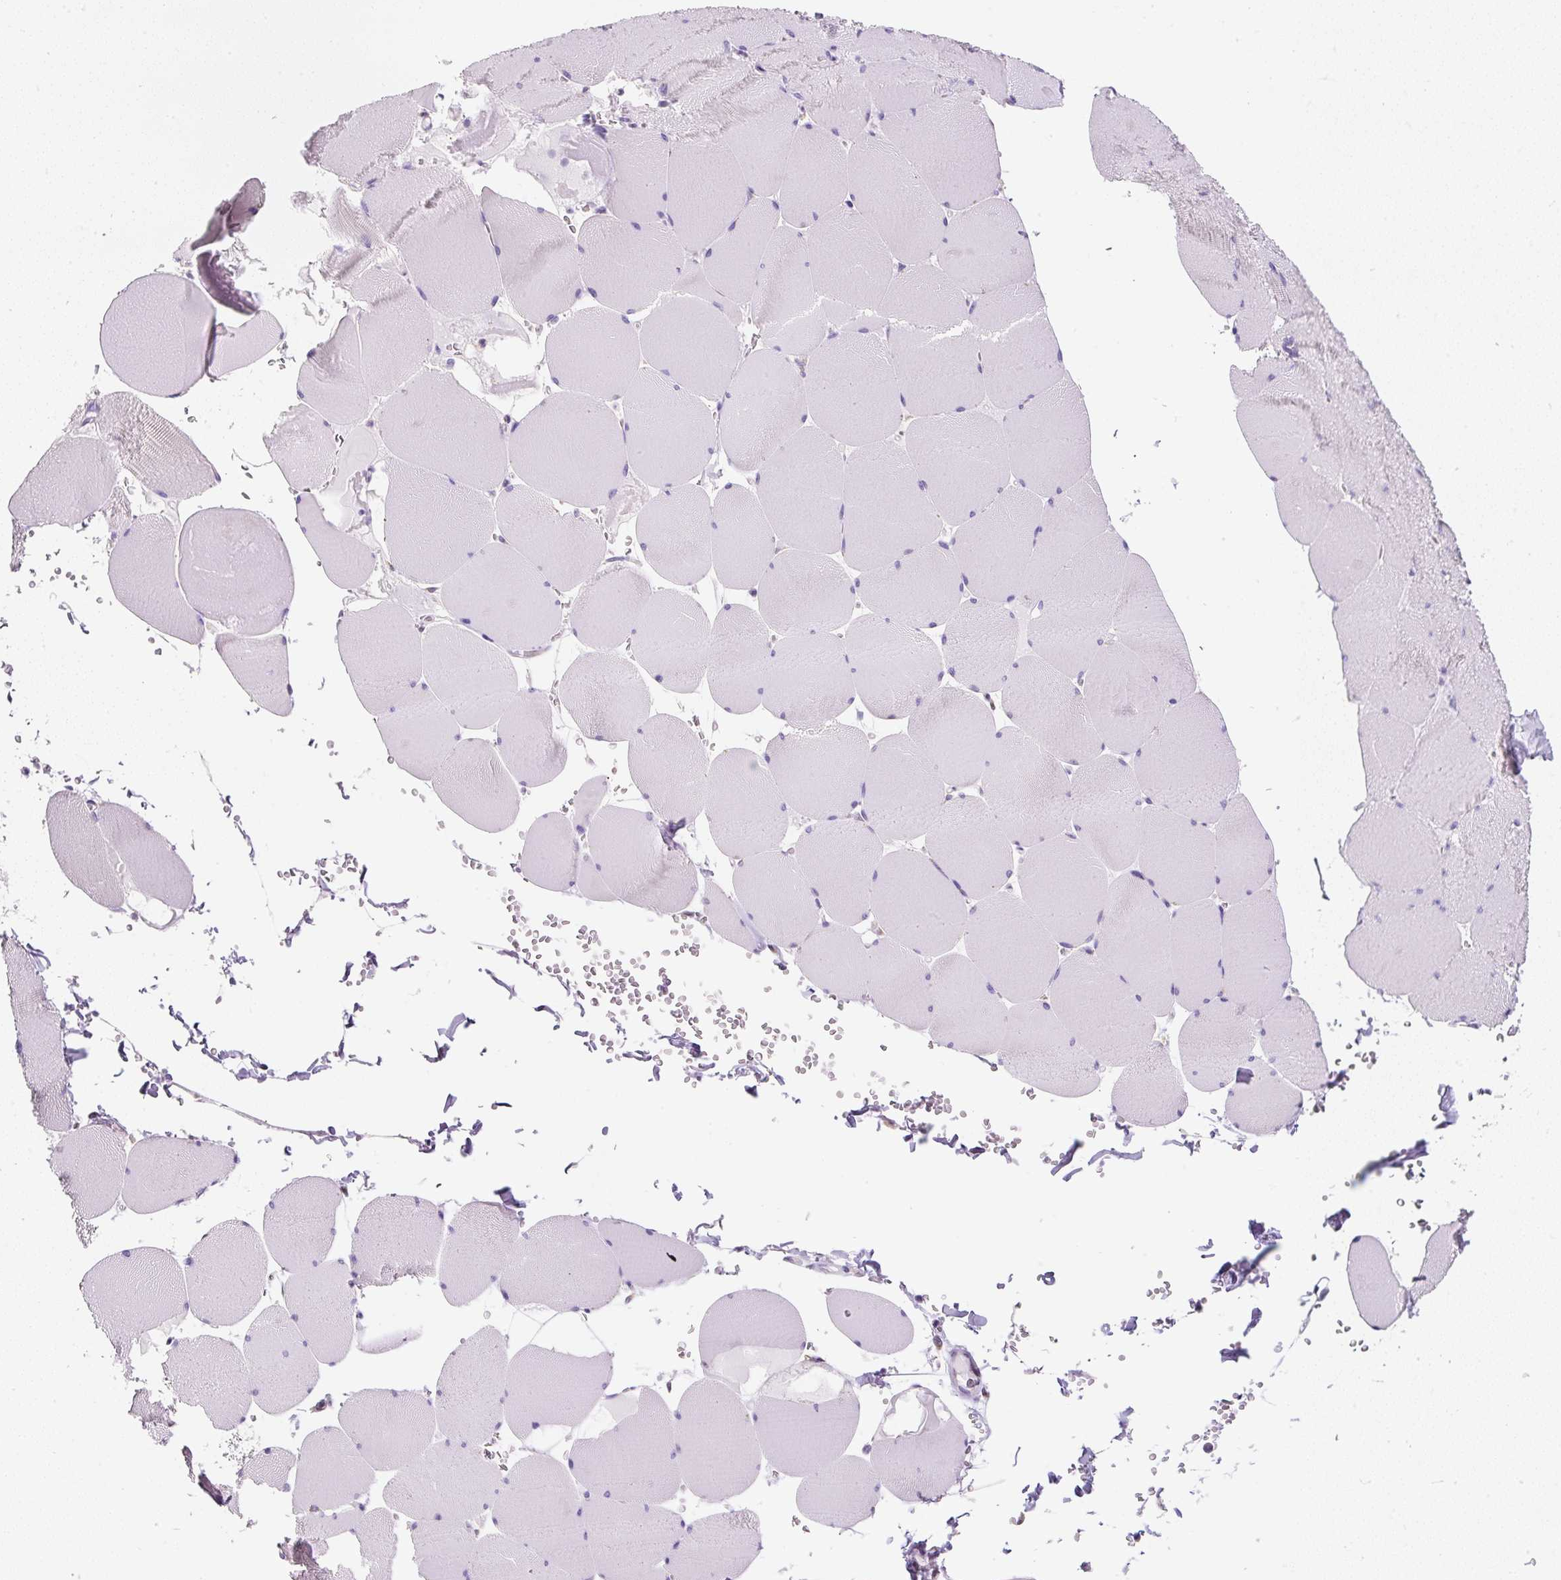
{"staining": {"intensity": "negative", "quantity": "none", "location": "none"}, "tissue": "skeletal muscle", "cell_type": "Myocytes", "image_type": "normal", "snomed": [{"axis": "morphology", "description": "Normal tissue, NOS"}, {"axis": "topography", "description": "Skeletal muscle"}, {"axis": "topography", "description": "Head-Neck"}], "caption": "The IHC micrograph has no significant staining in myocytes of skeletal muscle.", "gene": "DDOST", "patient": {"sex": "male", "age": 66}}